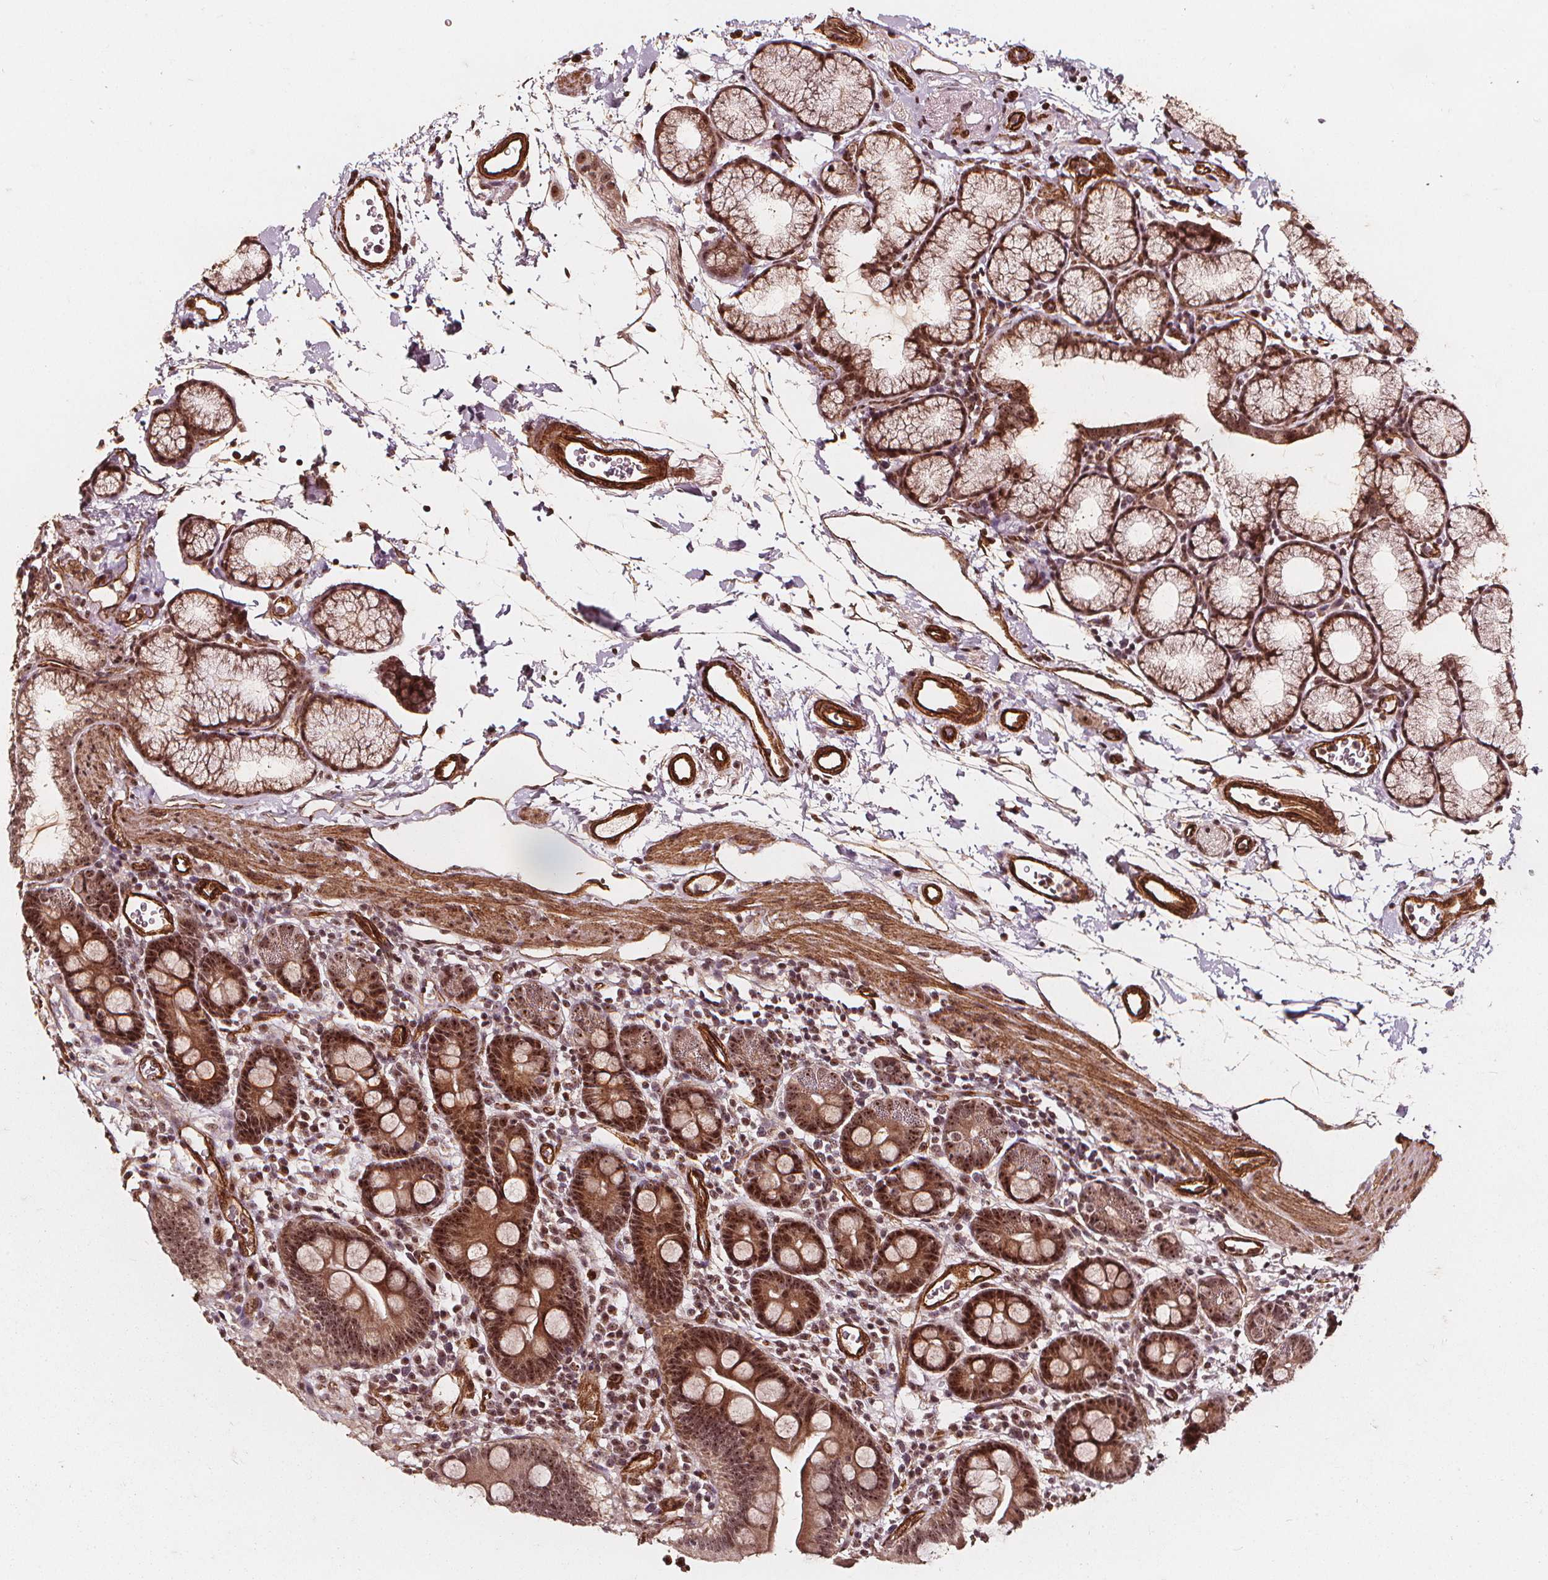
{"staining": {"intensity": "moderate", "quantity": ">75%", "location": "cytoplasmic/membranous,nuclear"}, "tissue": "duodenum", "cell_type": "Glandular cells", "image_type": "normal", "snomed": [{"axis": "morphology", "description": "Normal tissue, NOS"}, {"axis": "topography", "description": "Duodenum"}], "caption": "The histopathology image shows immunohistochemical staining of benign duodenum. There is moderate cytoplasmic/membranous,nuclear staining is seen in about >75% of glandular cells.", "gene": "EXOSC9", "patient": {"sex": "male", "age": 59}}